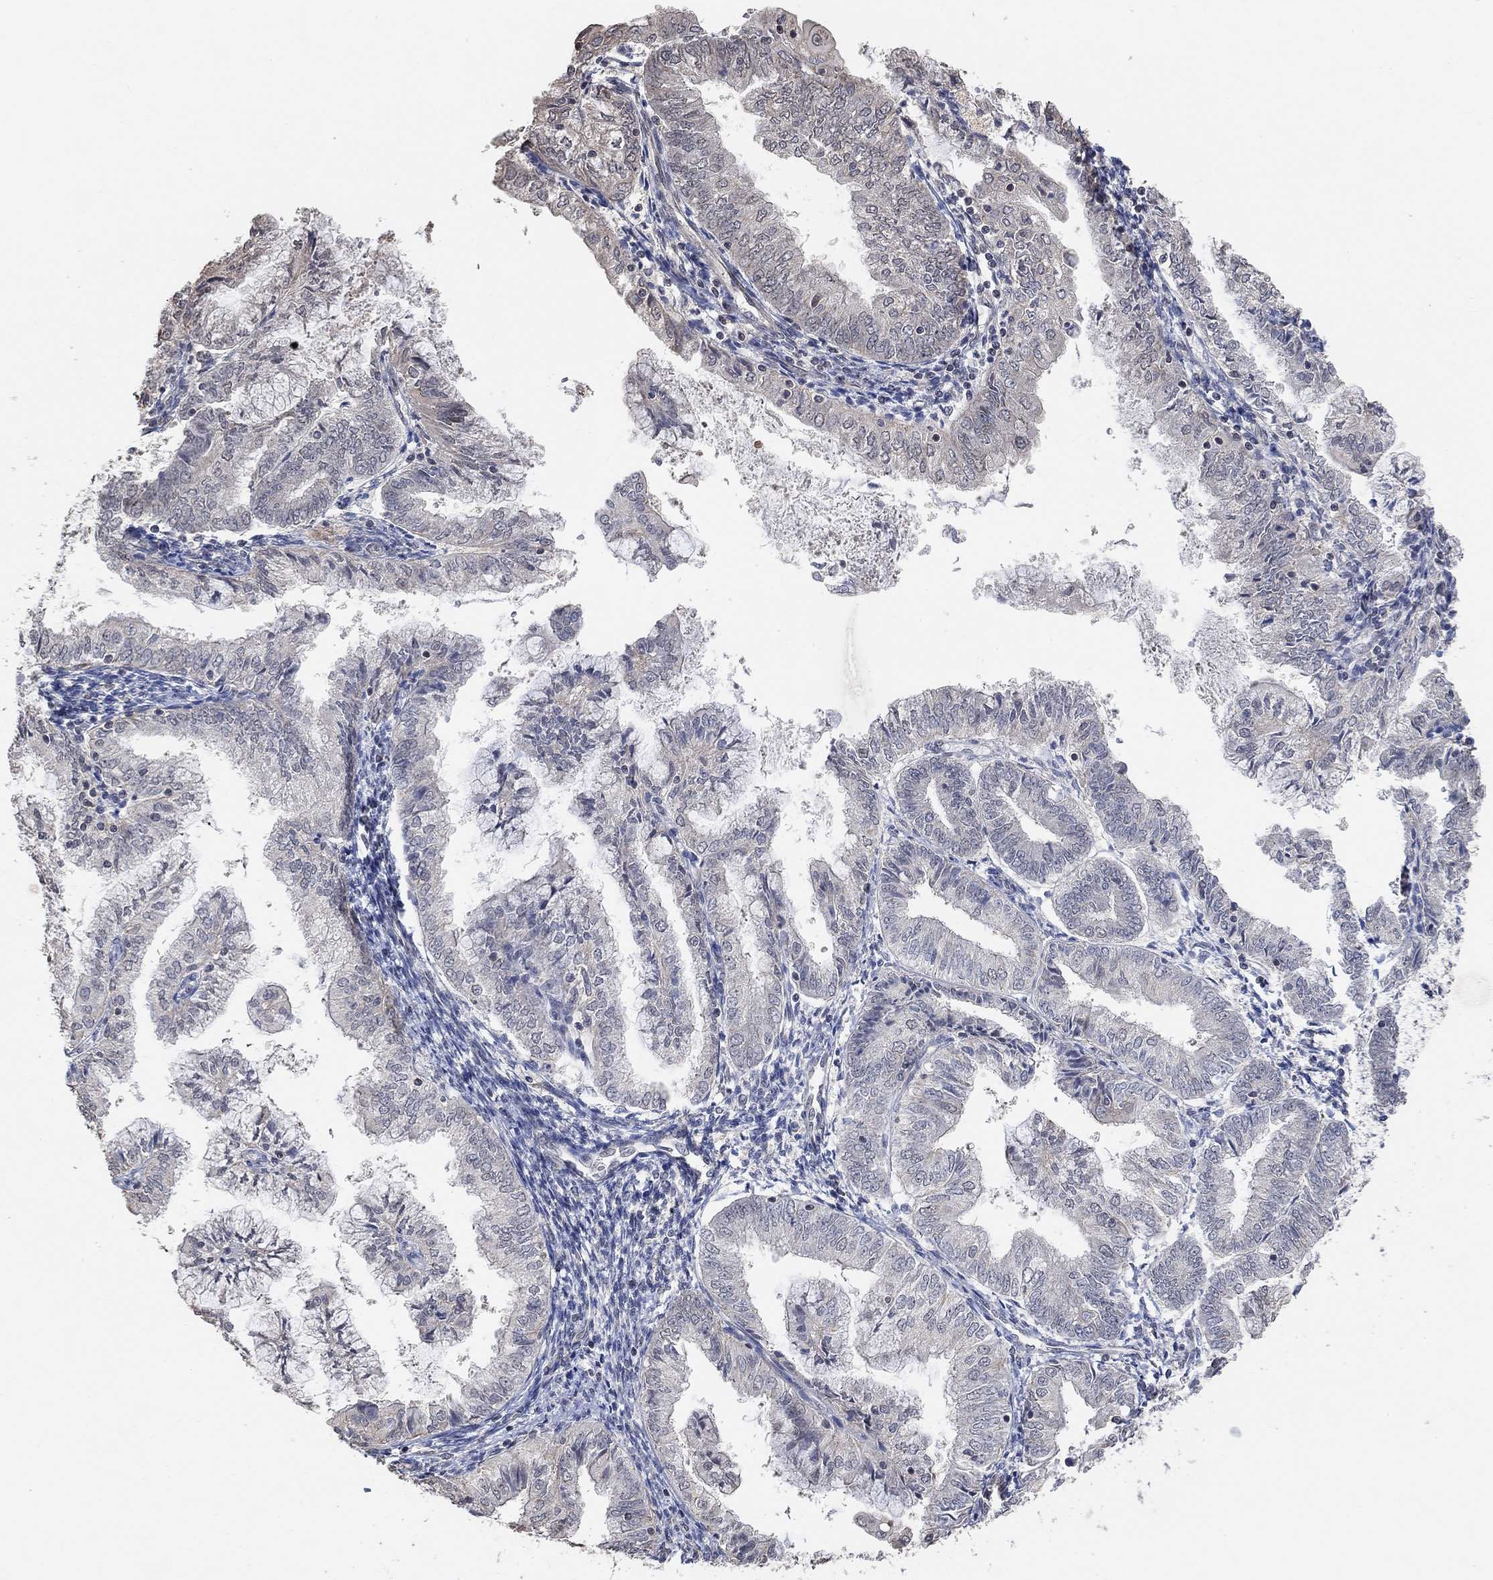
{"staining": {"intensity": "negative", "quantity": "none", "location": "none"}, "tissue": "endometrial cancer", "cell_type": "Tumor cells", "image_type": "cancer", "snomed": [{"axis": "morphology", "description": "Adenocarcinoma, NOS"}, {"axis": "topography", "description": "Endometrium"}], "caption": "Protein analysis of adenocarcinoma (endometrial) demonstrates no significant positivity in tumor cells.", "gene": "UNC5B", "patient": {"sex": "female", "age": 56}}